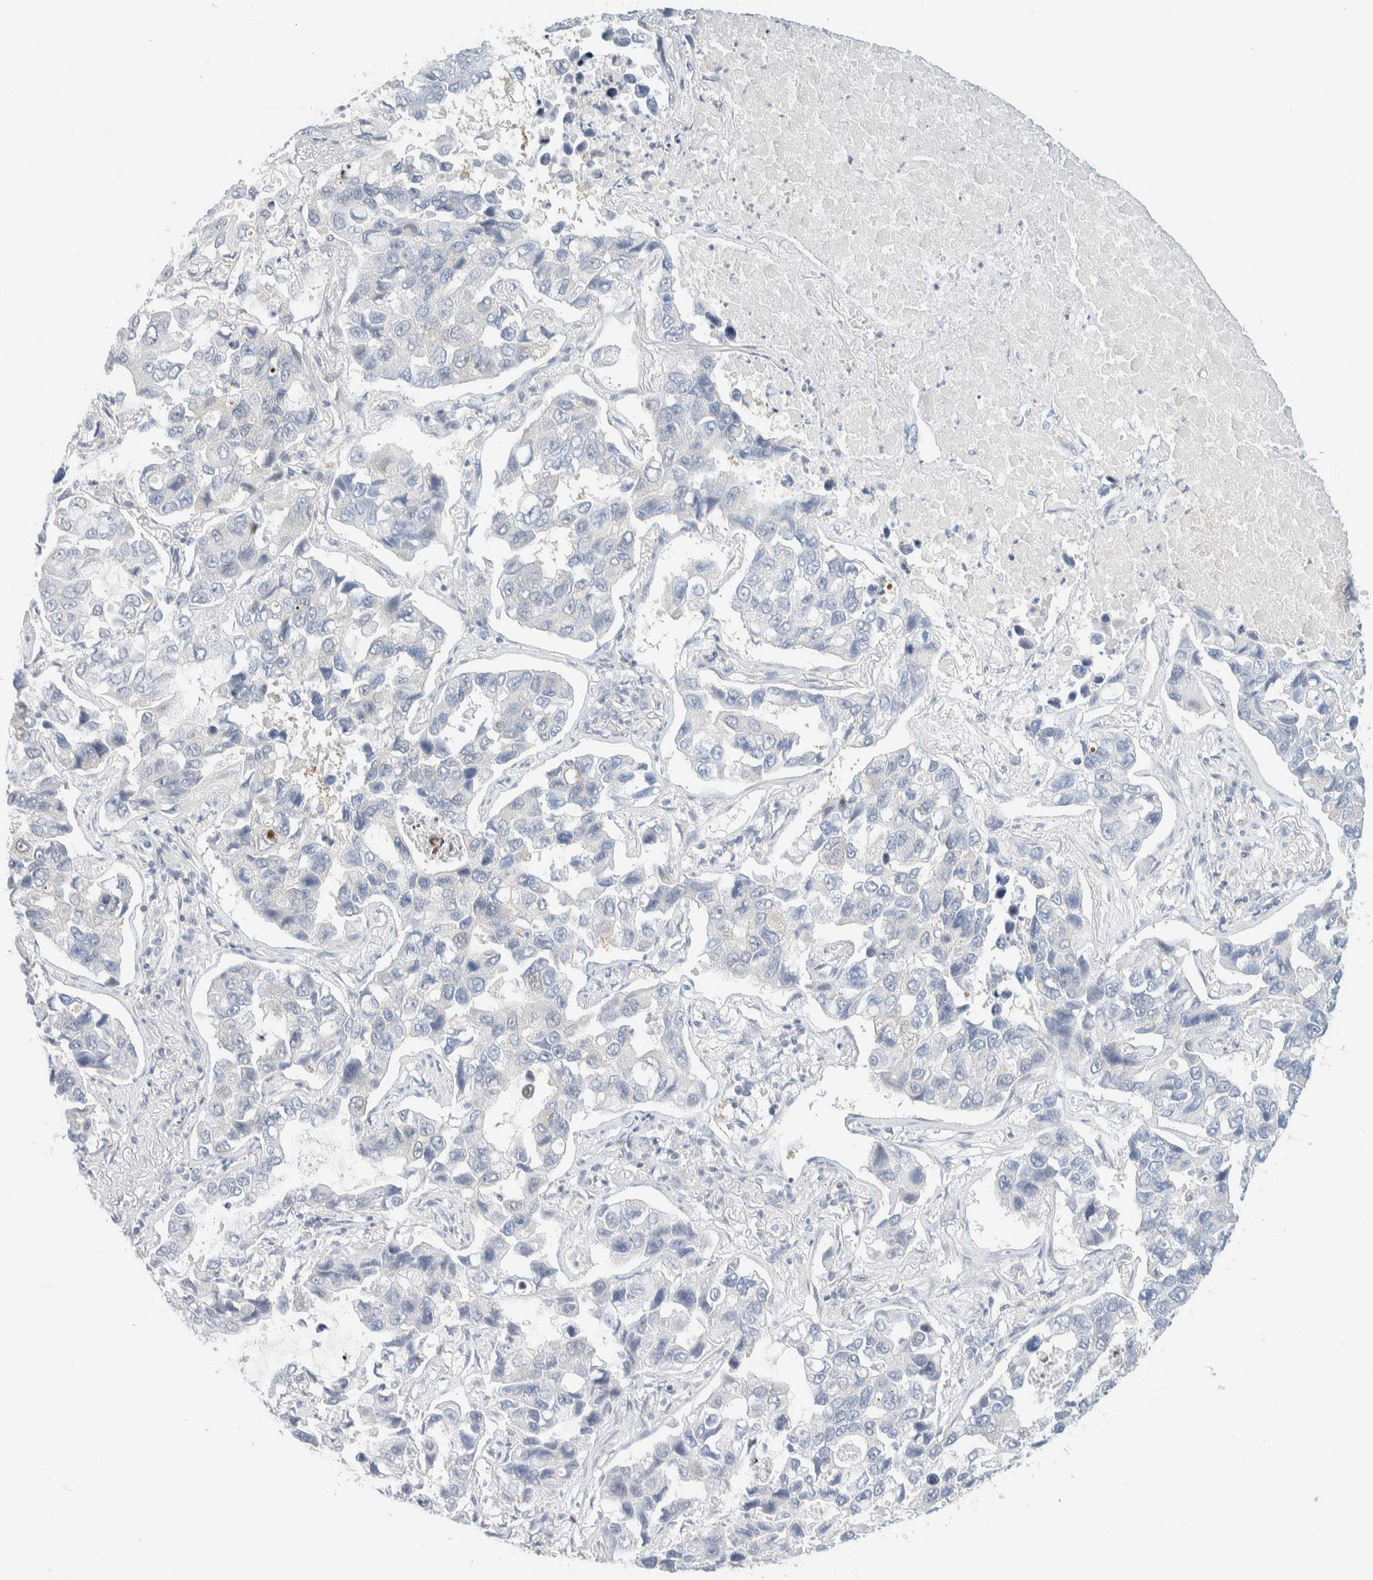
{"staining": {"intensity": "negative", "quantity": "none", "location": "none"}, "tissue": "lung cancer", "cell_type": "Tumor cells", "image_type": "cancer", "snomed": [{"axis": "morphology", "description": "Adenocarcinoma, NOS"}, {"axis": "topography", "description": "Lung"}], "caption": "Protein analysis of lung cancer (adenocarcinoma) demonstrates no significant staining in tumor cells.", "gene": "PCYT2", "patient": {"sex": "male", "age": 64}}